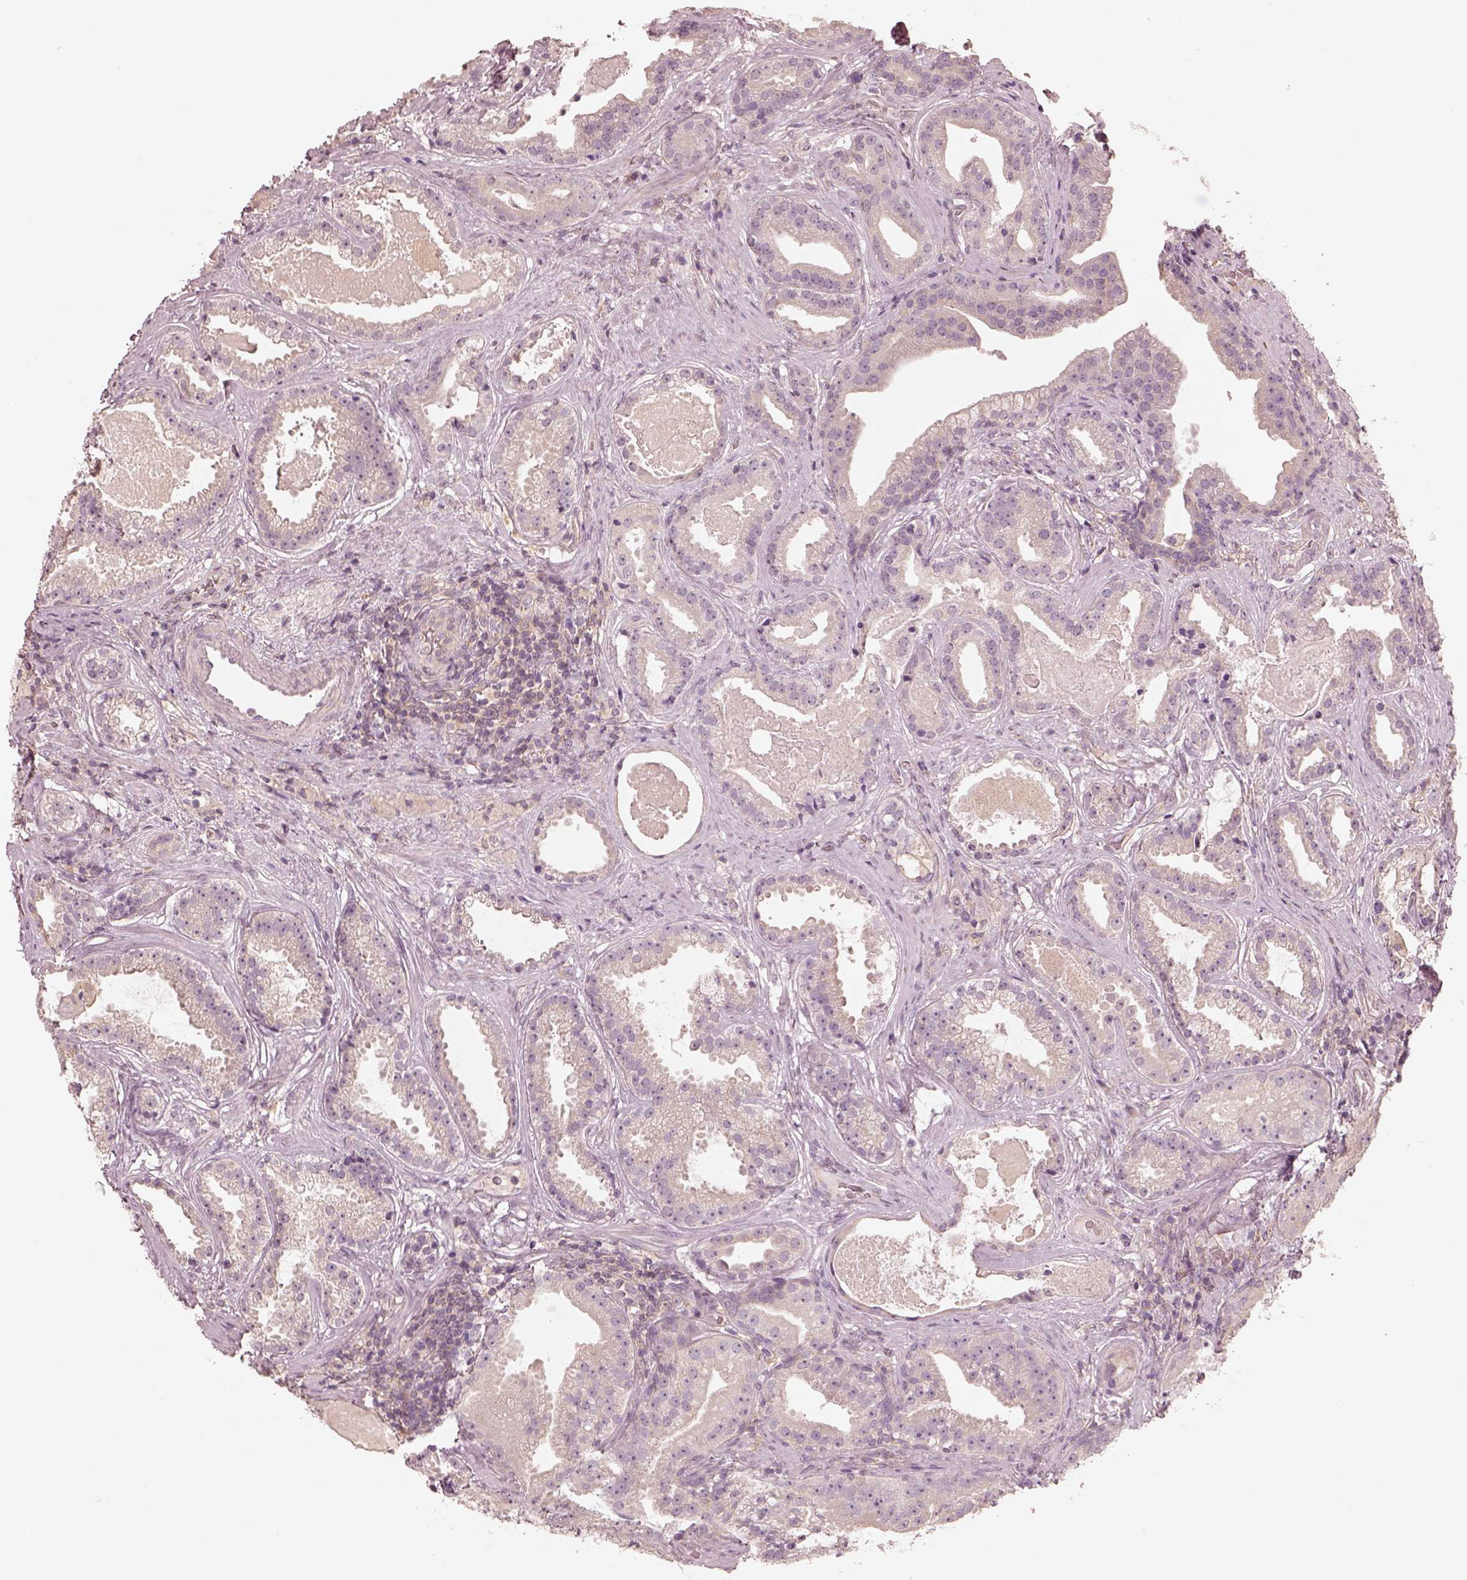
{"staining": {"intensity": "negative", "quantity": "none", "location": "none"}, "tissue": "prostate cancer", "cell_type": "Tumor cells", "image_type": "cancer", "snomed": [{"axis": "morphology", "description": "Adenocarcinoma, NOS"}, {"axis": "morphology", "description": "Adenocarcinoma, High grade"}, {"axis": "topography", "description": "Prostate"}], "caption": "The micrograph displays no significant positivity in tumor cells of prostate cancer.", "gene": "PRKACG", "patient": {"sex": "male", "age": 64}}